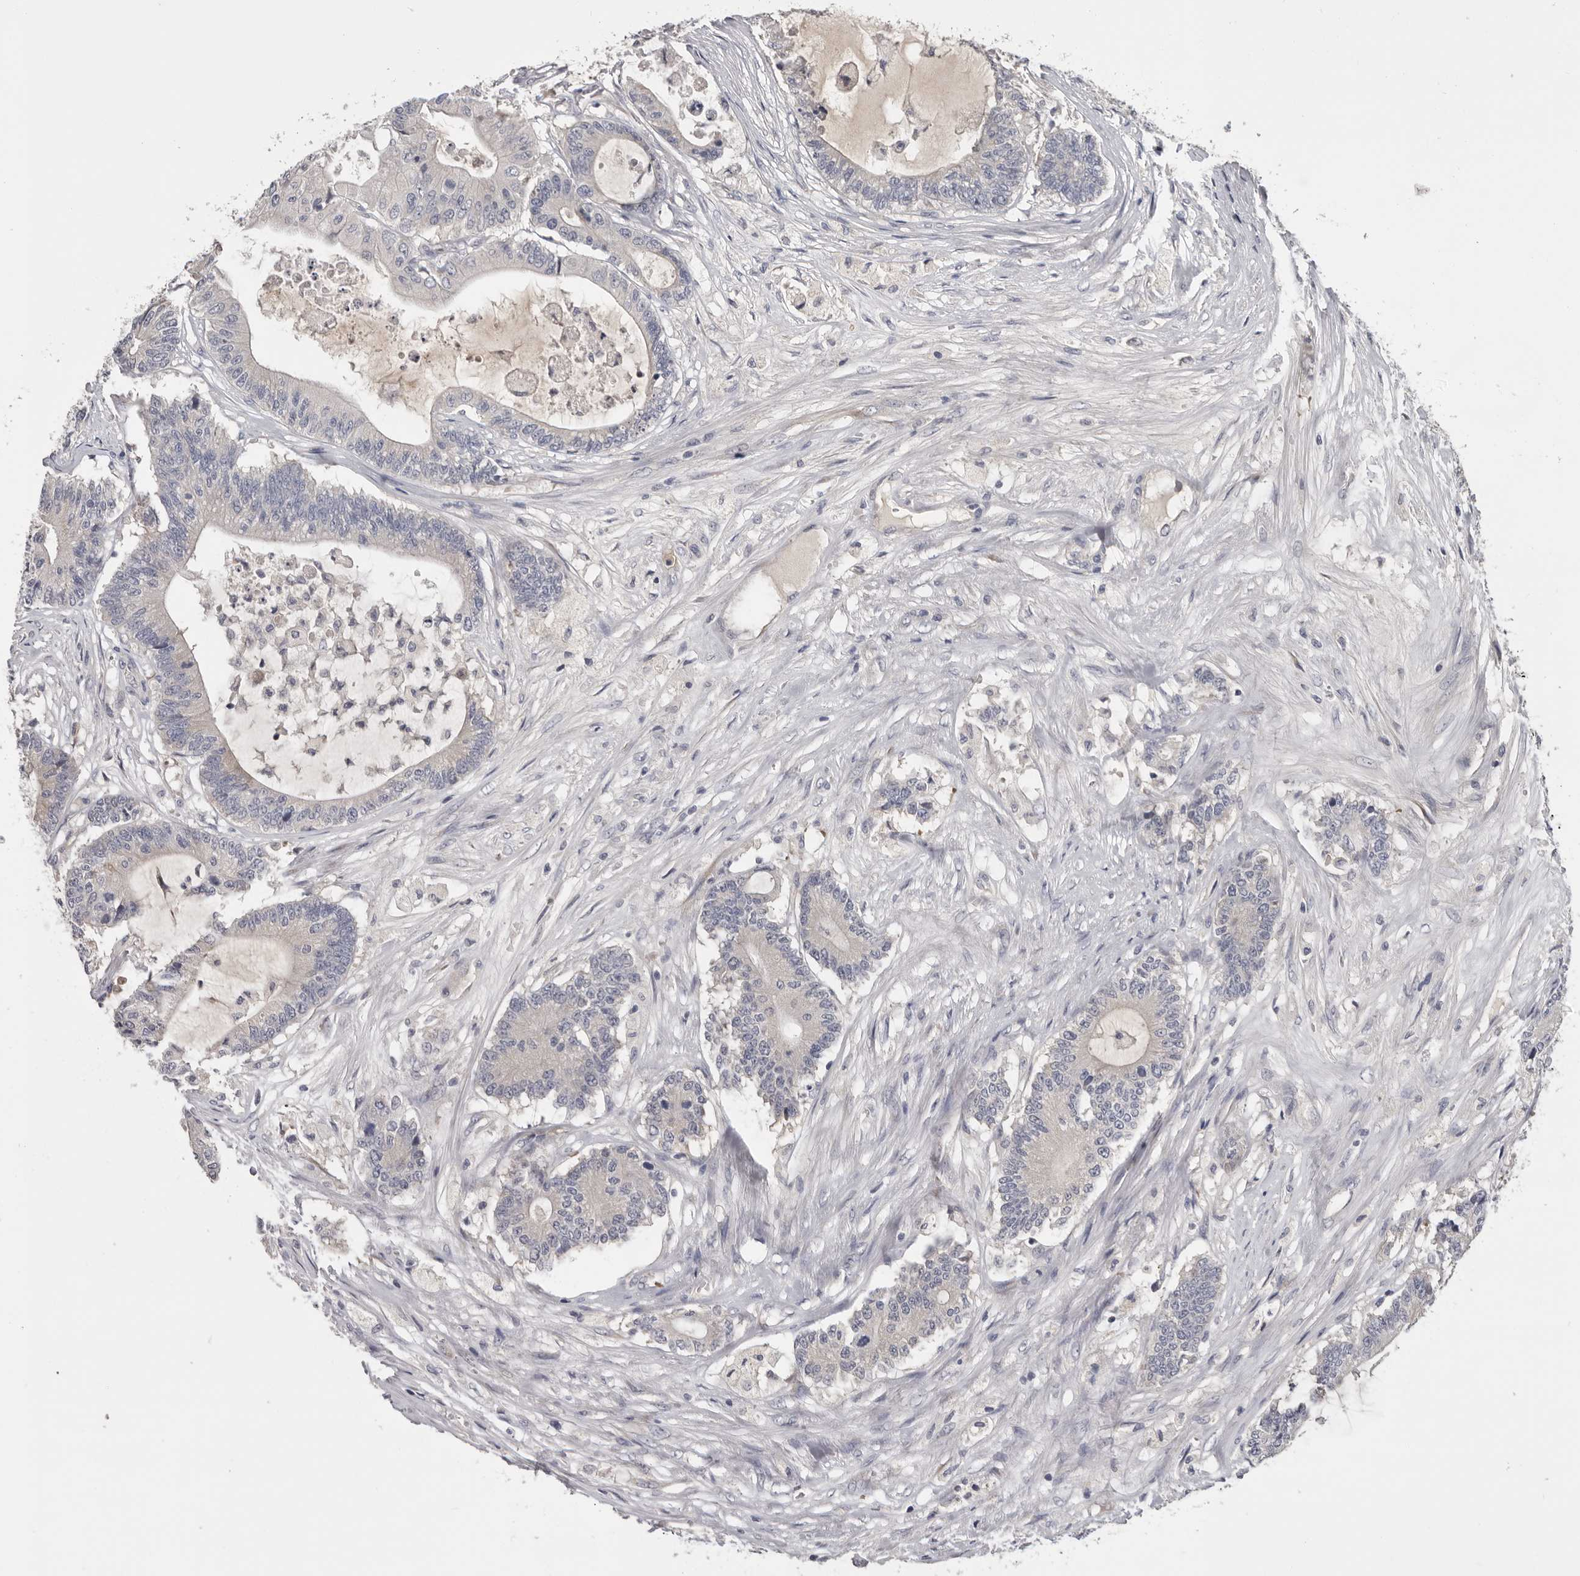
{"staining": {"intensity": "negative", "quantity": "none", "location": "none"}, "tissue": "colorectal cancer", "cell_type": "Tumor cells", "image_type": "cancer", "snomed": [{"axis": "morphology", "description": "Adenocarcinoma, NOS"}, {"axis": "topography", "description": "Colon"}], "caption": "The photomicrograph reveals no staining of tumor cells in colorectal adenocarcinoma.", "gene": "KIF2B", "patient": {"sex": "female", "age": 84}}